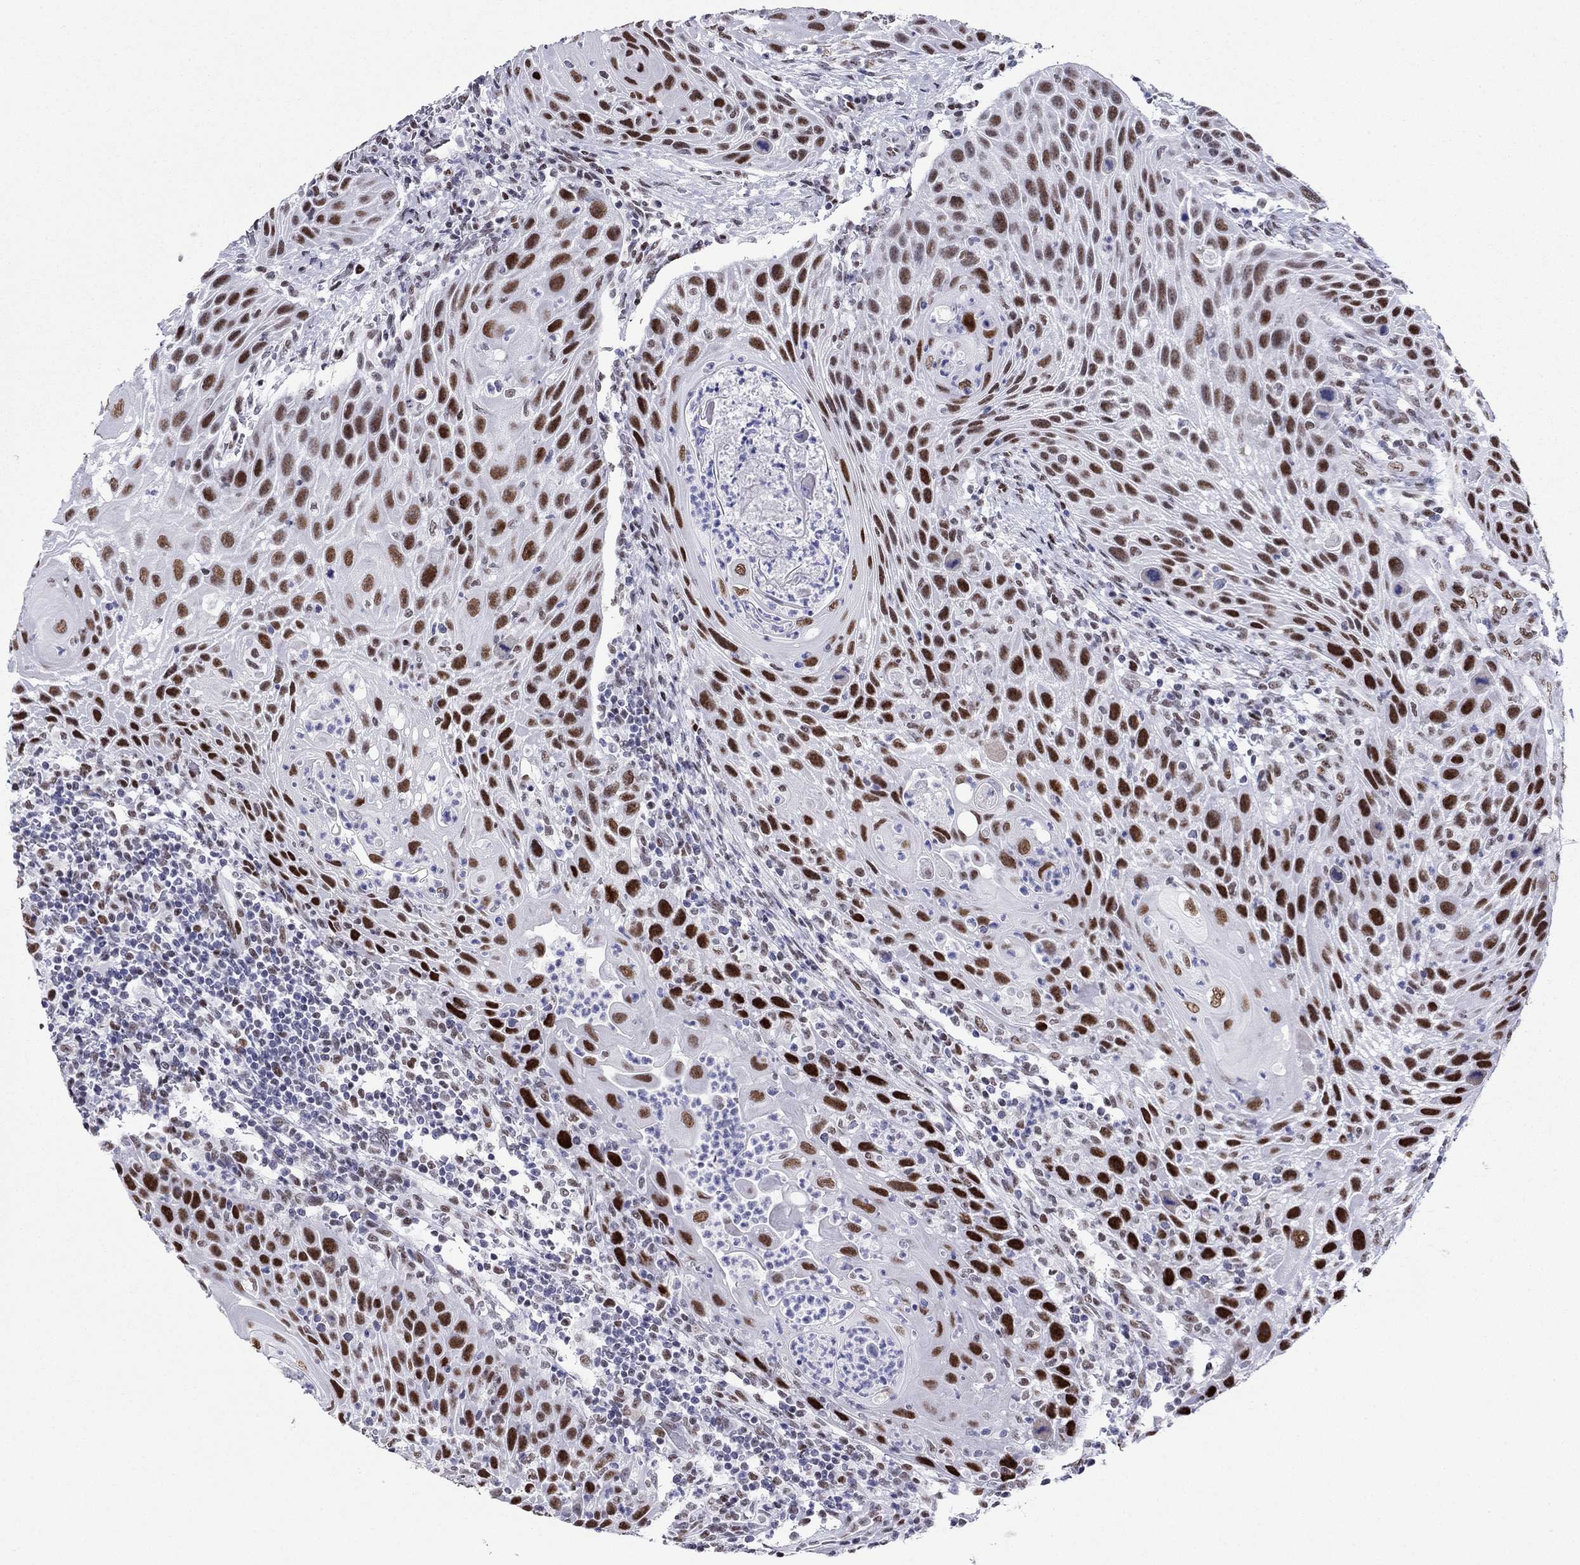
{"staining": {"intensity": "strong", "quantity": ">75%", "location": "nuclear"}, "tissue": "head and neck cancer", "cell_type": "Tumor cells", "image_type": "cancer", "snomed": [{"axis": "morphology", "description": "Squamous cell carcinoma, NOS"}, {"axis": "topography", "description": "Head-Neck"}], "caption": "High-power microscopy captured an immunohistochemistry (IHC) image of head and neck squamous cell carcinoma, revealing strong nuclear expression in about >75% of tumor cells.", "gene": "PPM1G", "patient": {"sex": "male", "age": 69}}